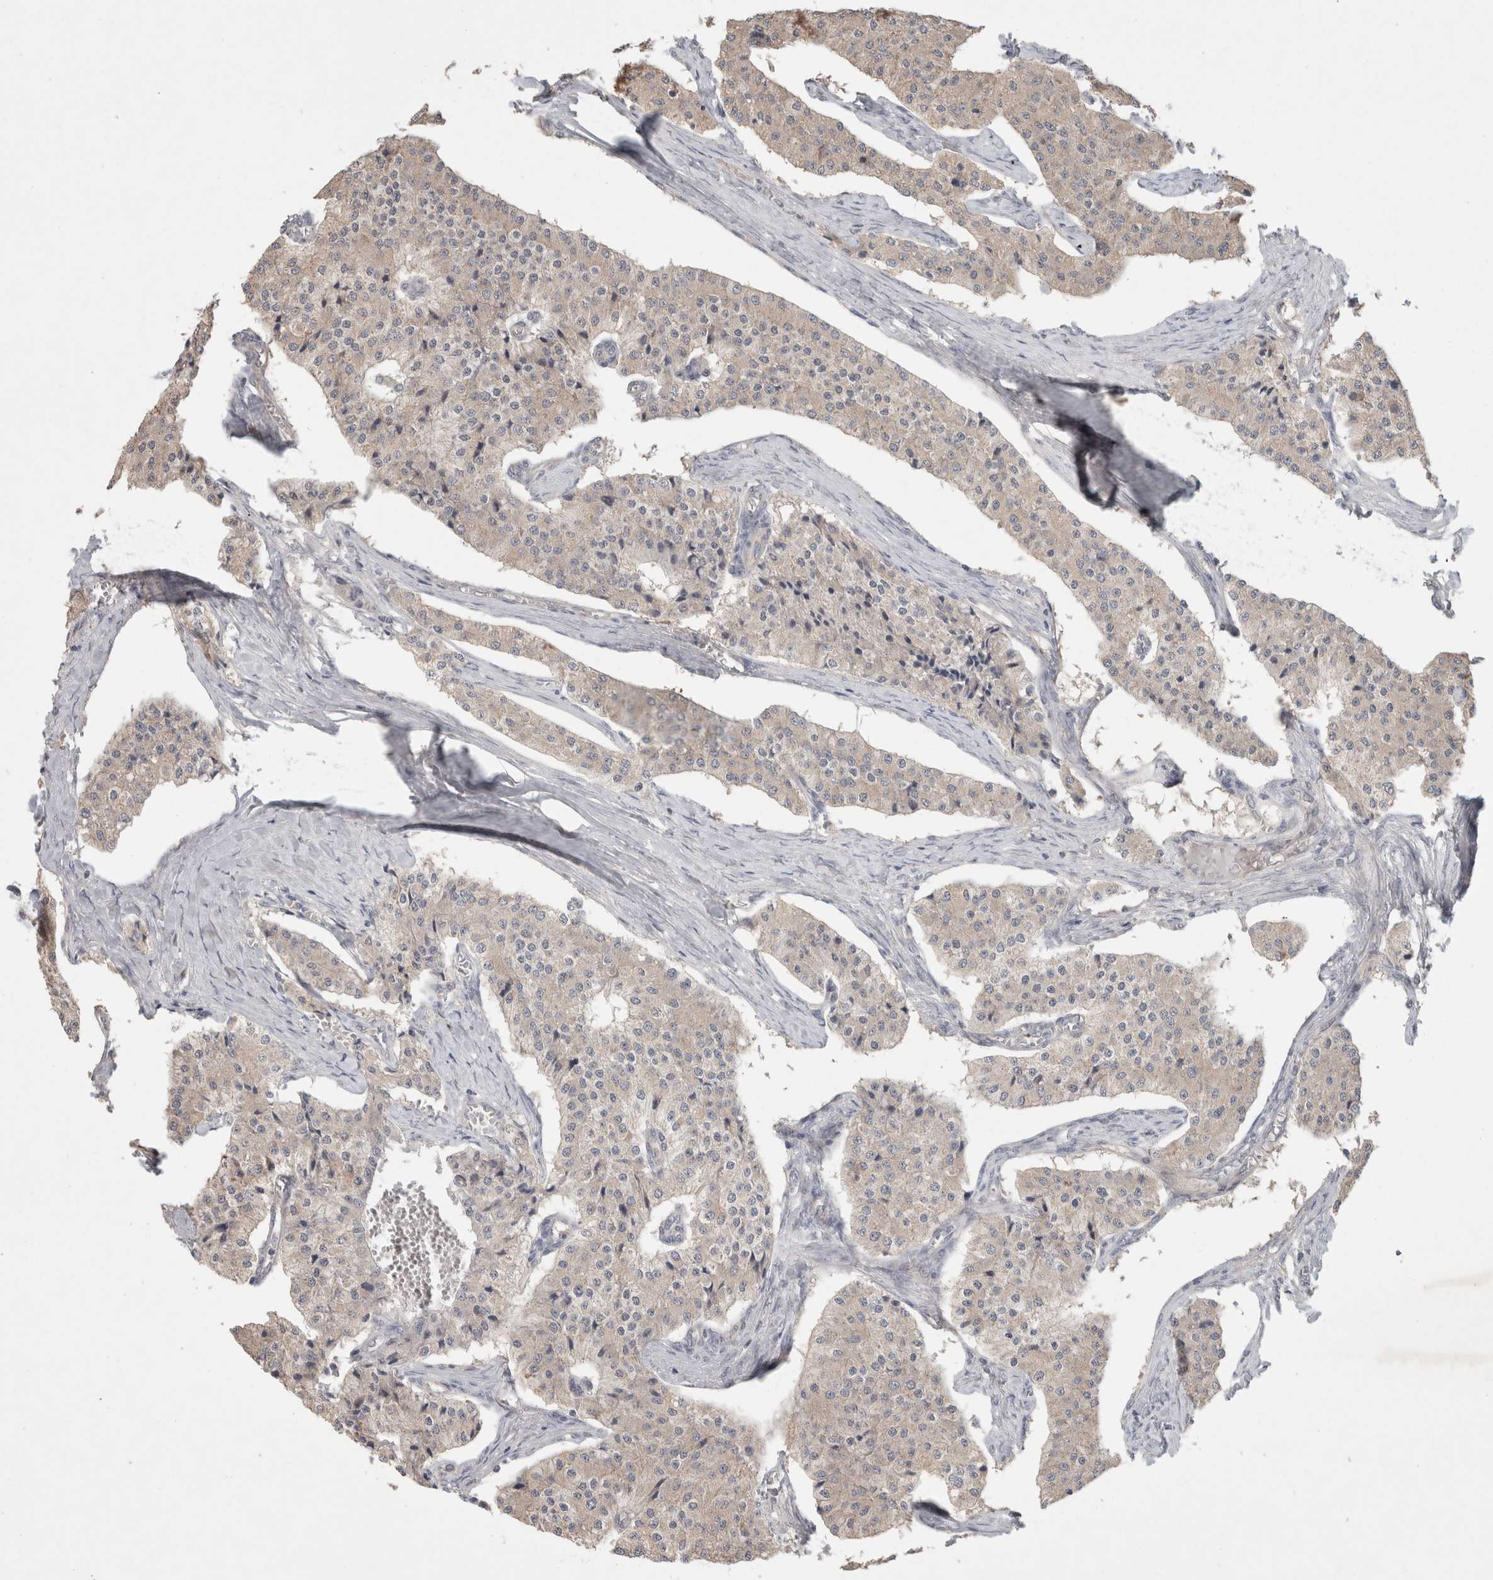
{"staining": {"intensity": "weak", "quantity": "<25%", "location": "cytoplasmic/membranous"}, "tissue": "carcinoid", "cell_type": "Tumor cells", "image_type": "cancer", "snomed": [{"axis": "morphology", "description": "Carcinoid, malignant, NOS"}, {"axis": "topography", "description": "Colon"}], "caption": "Immunohistochemical staining of malignant carcinoid shows no significant positivity in tumor cells.", "gene": "RASAL2", "patient": {"sex": "female", "age": 52}}